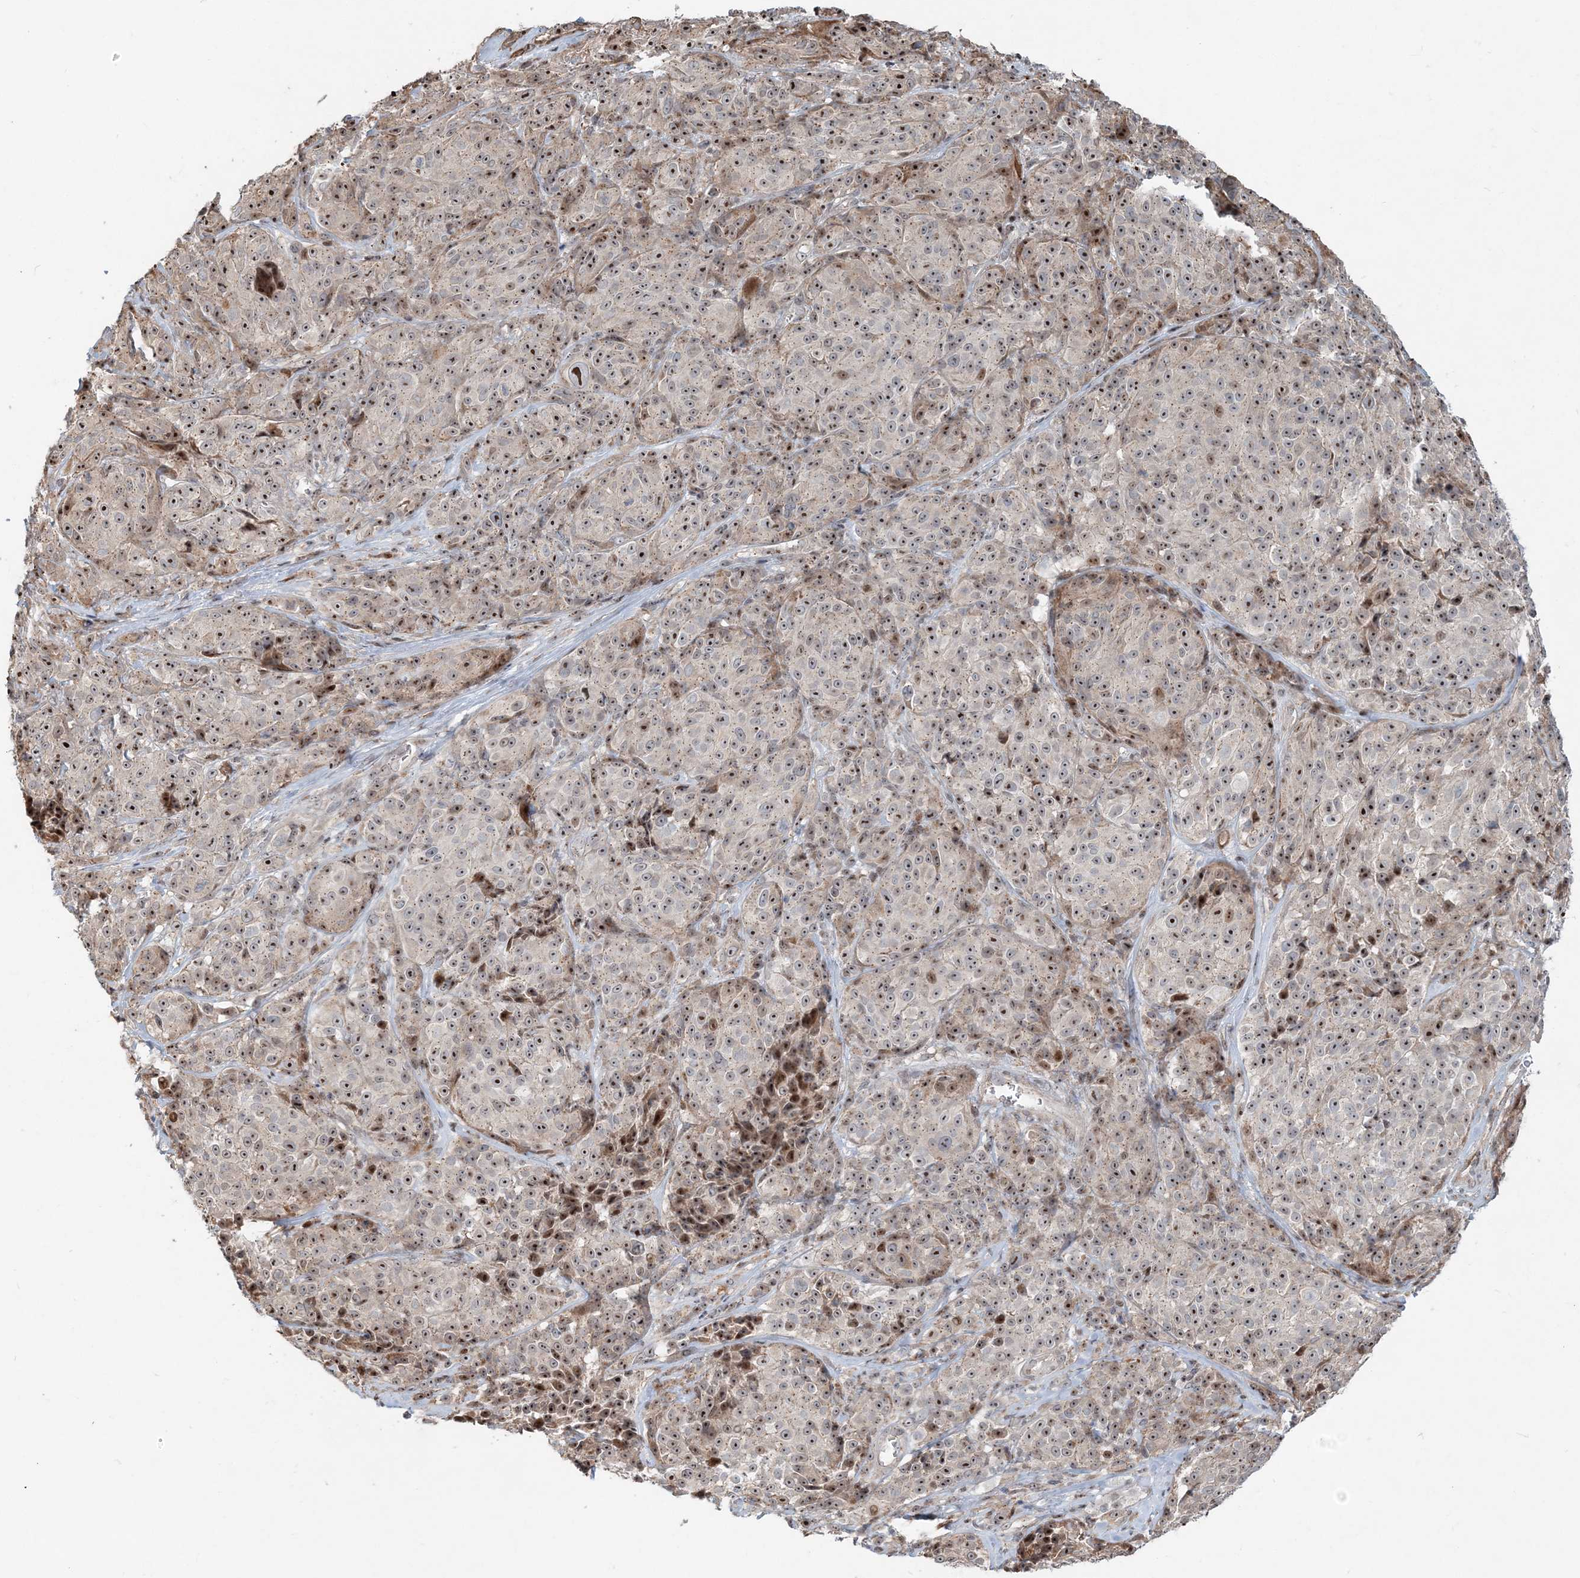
{"staining": {"intensity": "moderate", "quantity": "25%-75%", "location": "cytoplasmic/membranous,nuclear"}, "tissue": "melanoma", "cell_type": "Tumor cells", "image_type": "cancer", "snomed": [{"axis": "morphology", "description": "Malignant melanoma, NOS"}, {"axis": "topography", "description": "Skin"}], "caption": "This image displays malignant melanoma stained with IHC to label a protein in brown. The cytoplasmic/membranous and nuclear of tumor cells show moderate positivity for the protein. Nuclei are counter-stained blue.", "gene": "CXXC5", "patient": {"sex": "male", "age": 73}}